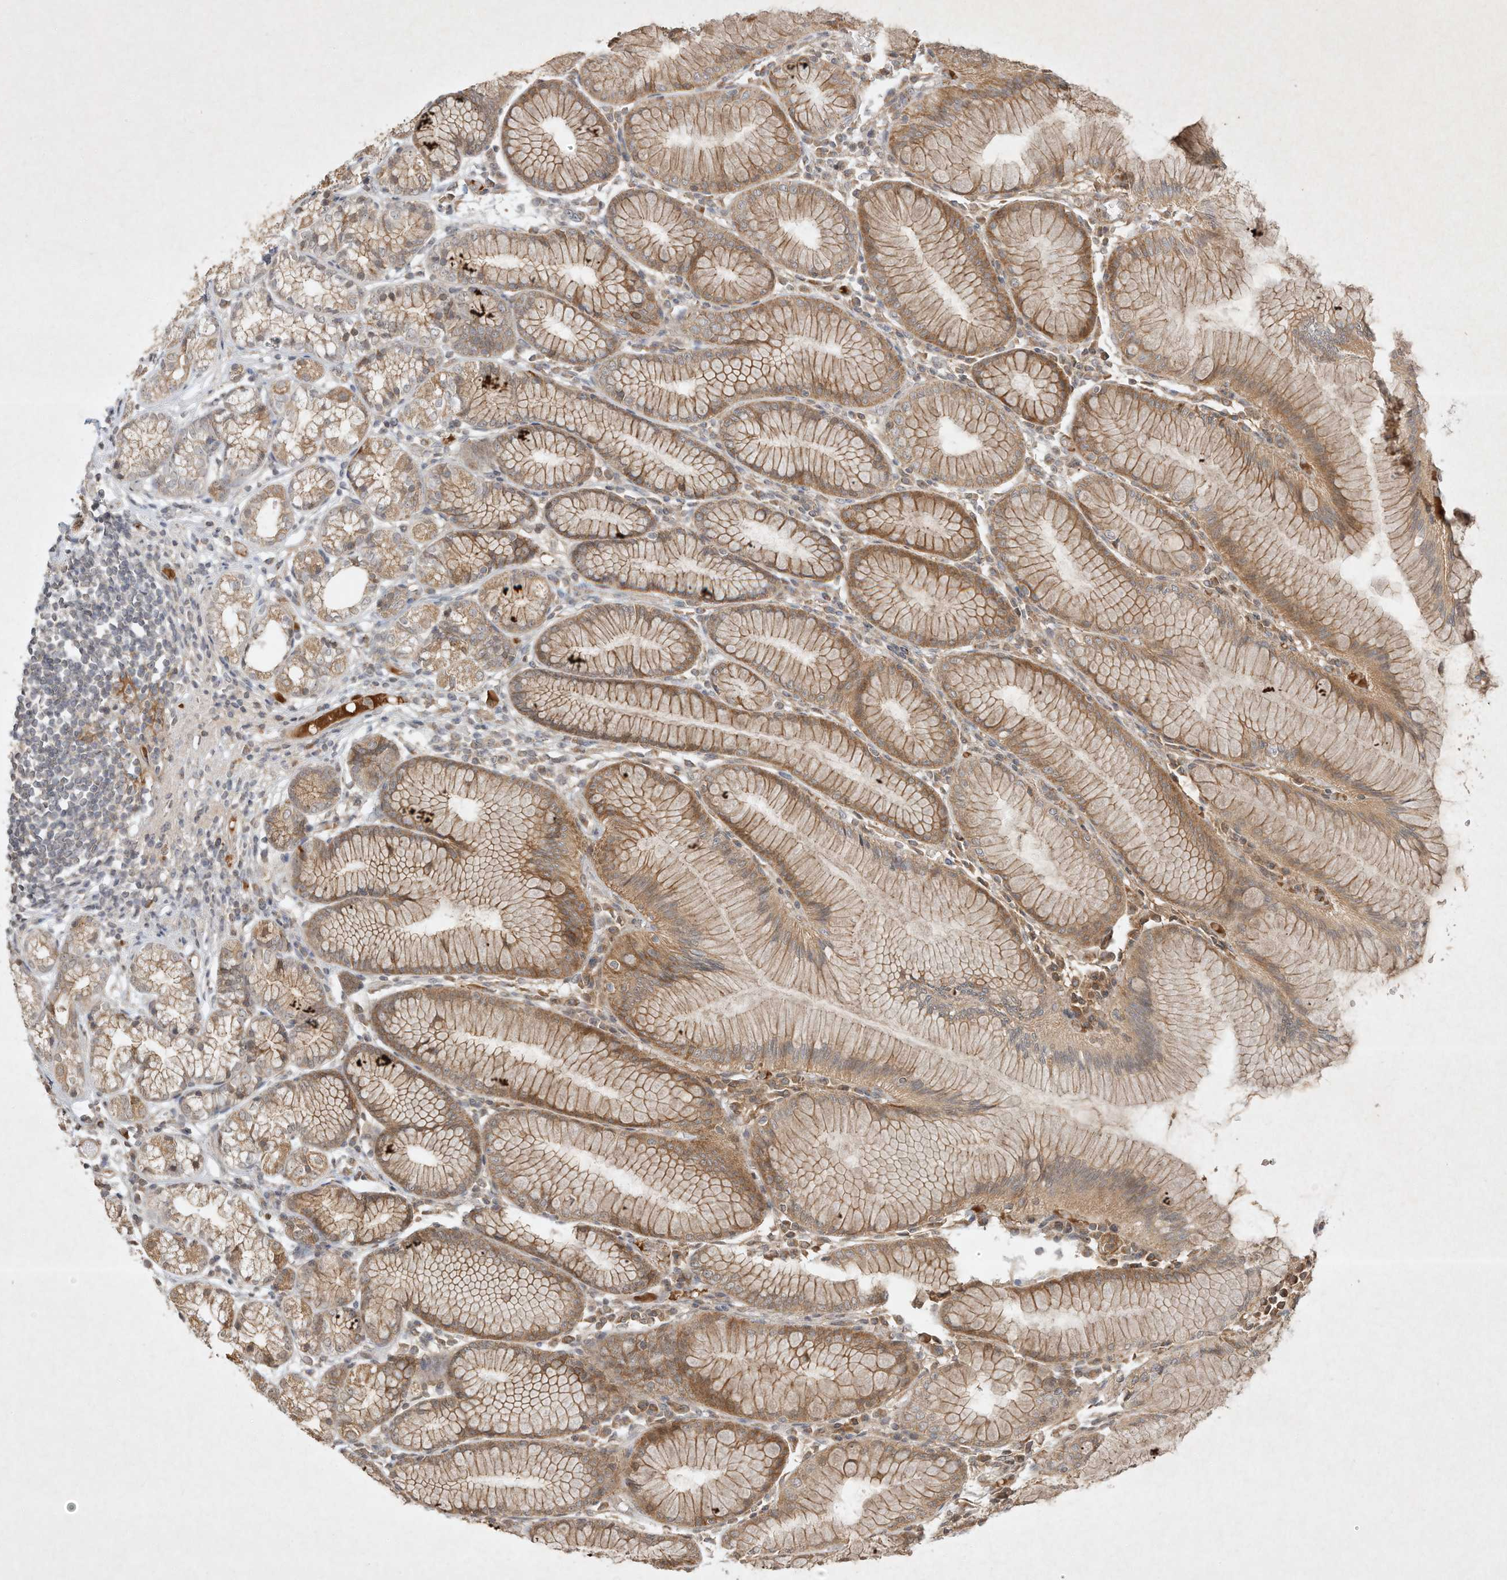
{"staining": {"intensity": "moderate", "quantity": ">75%", "location": "cytoplasmic/membranous"}, "tissue": "stomach", "cell_type": "Glandular cells", "image_type": "normal", "snomed": [{"axis": "morphology", "description": "Normal tissue, NOS"}, {"axis": "topography", "description": "Stomach"}], "caption": "Immunohistochemistry (IHC) of normal human stomach reveals medium levels of moderate cytoplasmic/membranous positivity in approximately >75% of glandular cells.", "gene": "BTRC", "patient": {"sex": "female", "age": 57}}